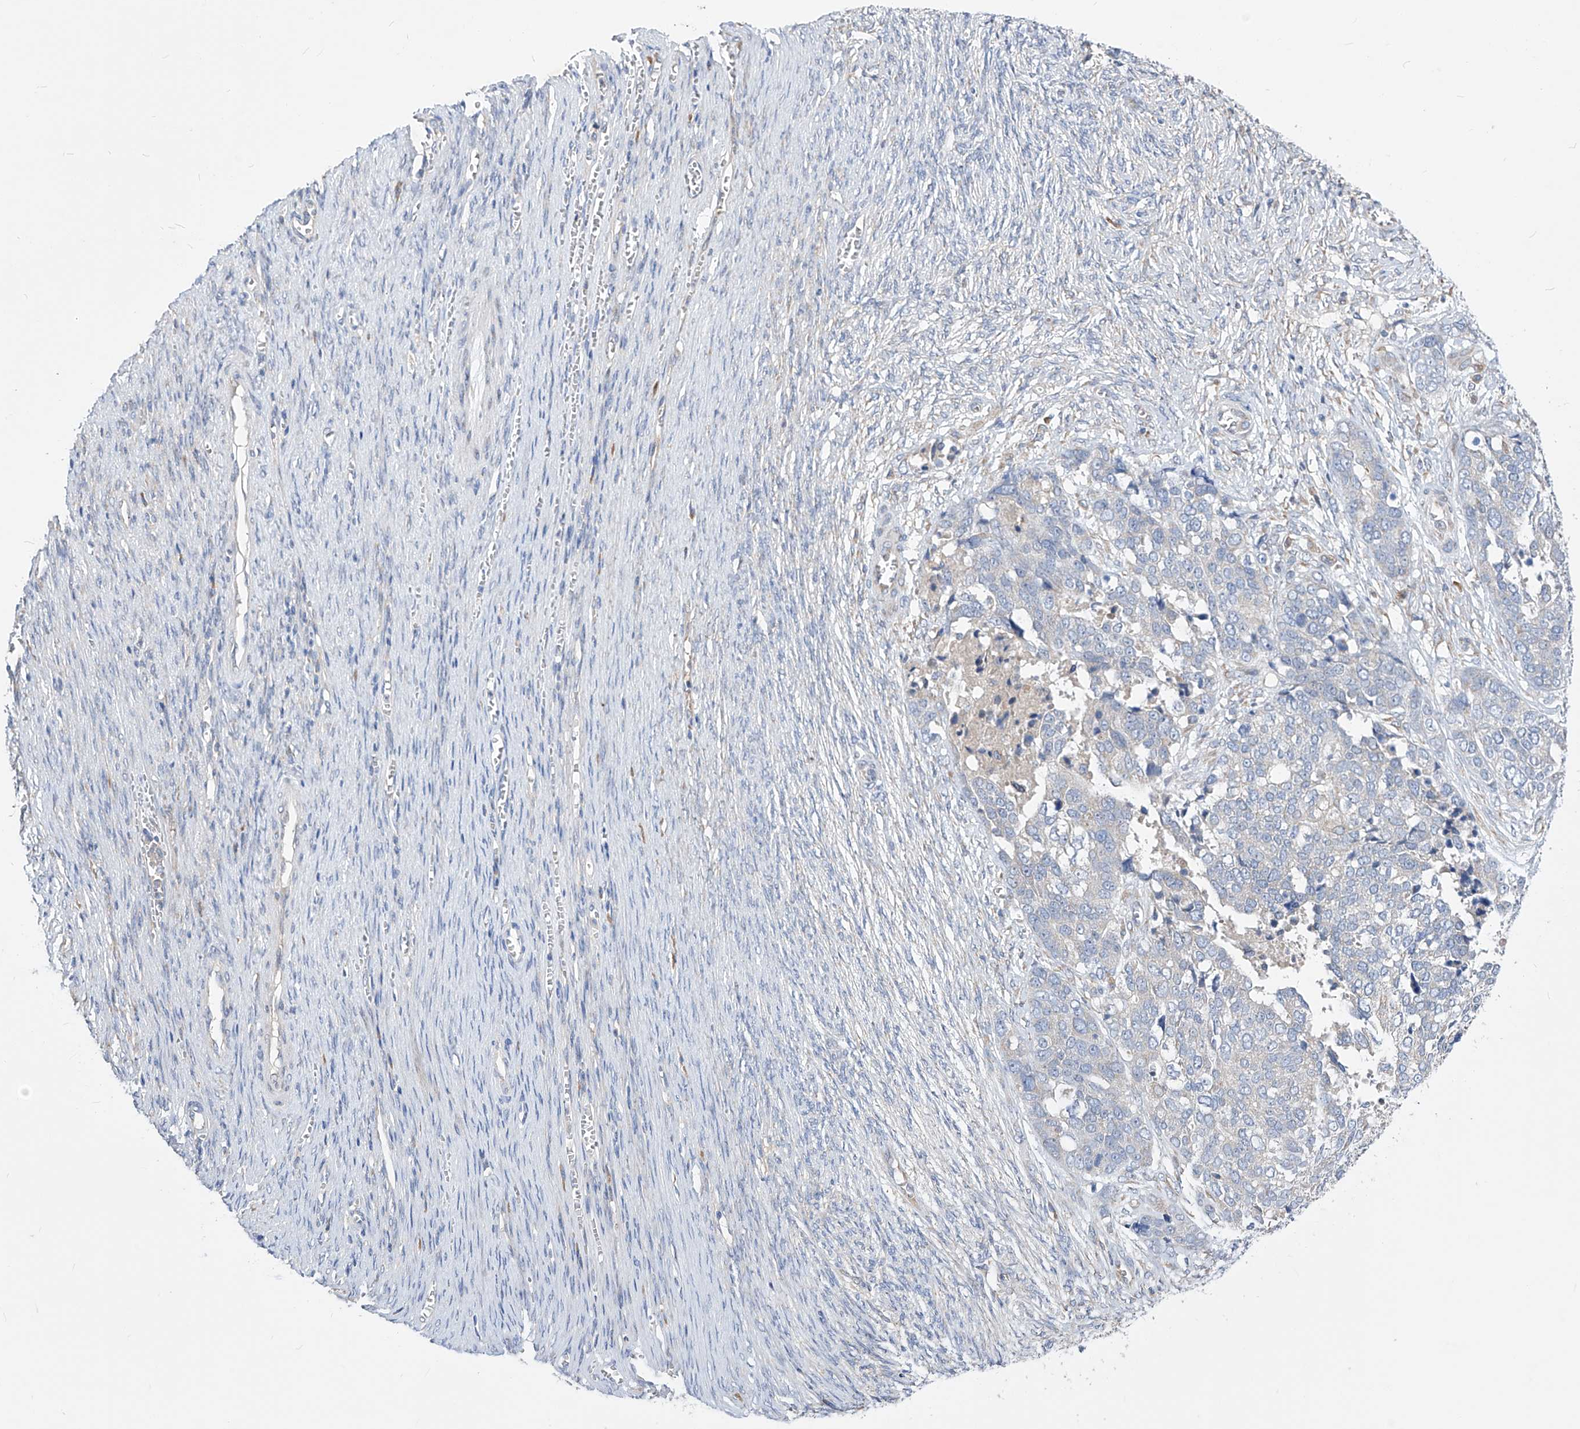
{"staining": {"intensity": "negative", "quantity": "none", "location": "none"}, "tissue": "ovarian cancer", "cell_type": "Tumor cells", "image_type": "cancer", "snomed": [{"axis": "morphology", "description": "Cystadenocarcinoma, serous, NOS"}, {"axis": "topography", "description": "Ovary"}], "caption": "A high-resolution histopathology image shows immunohistochemistry staining of serous cystadenocarcinoma (ovarian), which demonstrates no significant positivity in tumor cells.", "gene": "UFL1", "patient": {"sex": "female", "age": 44}}